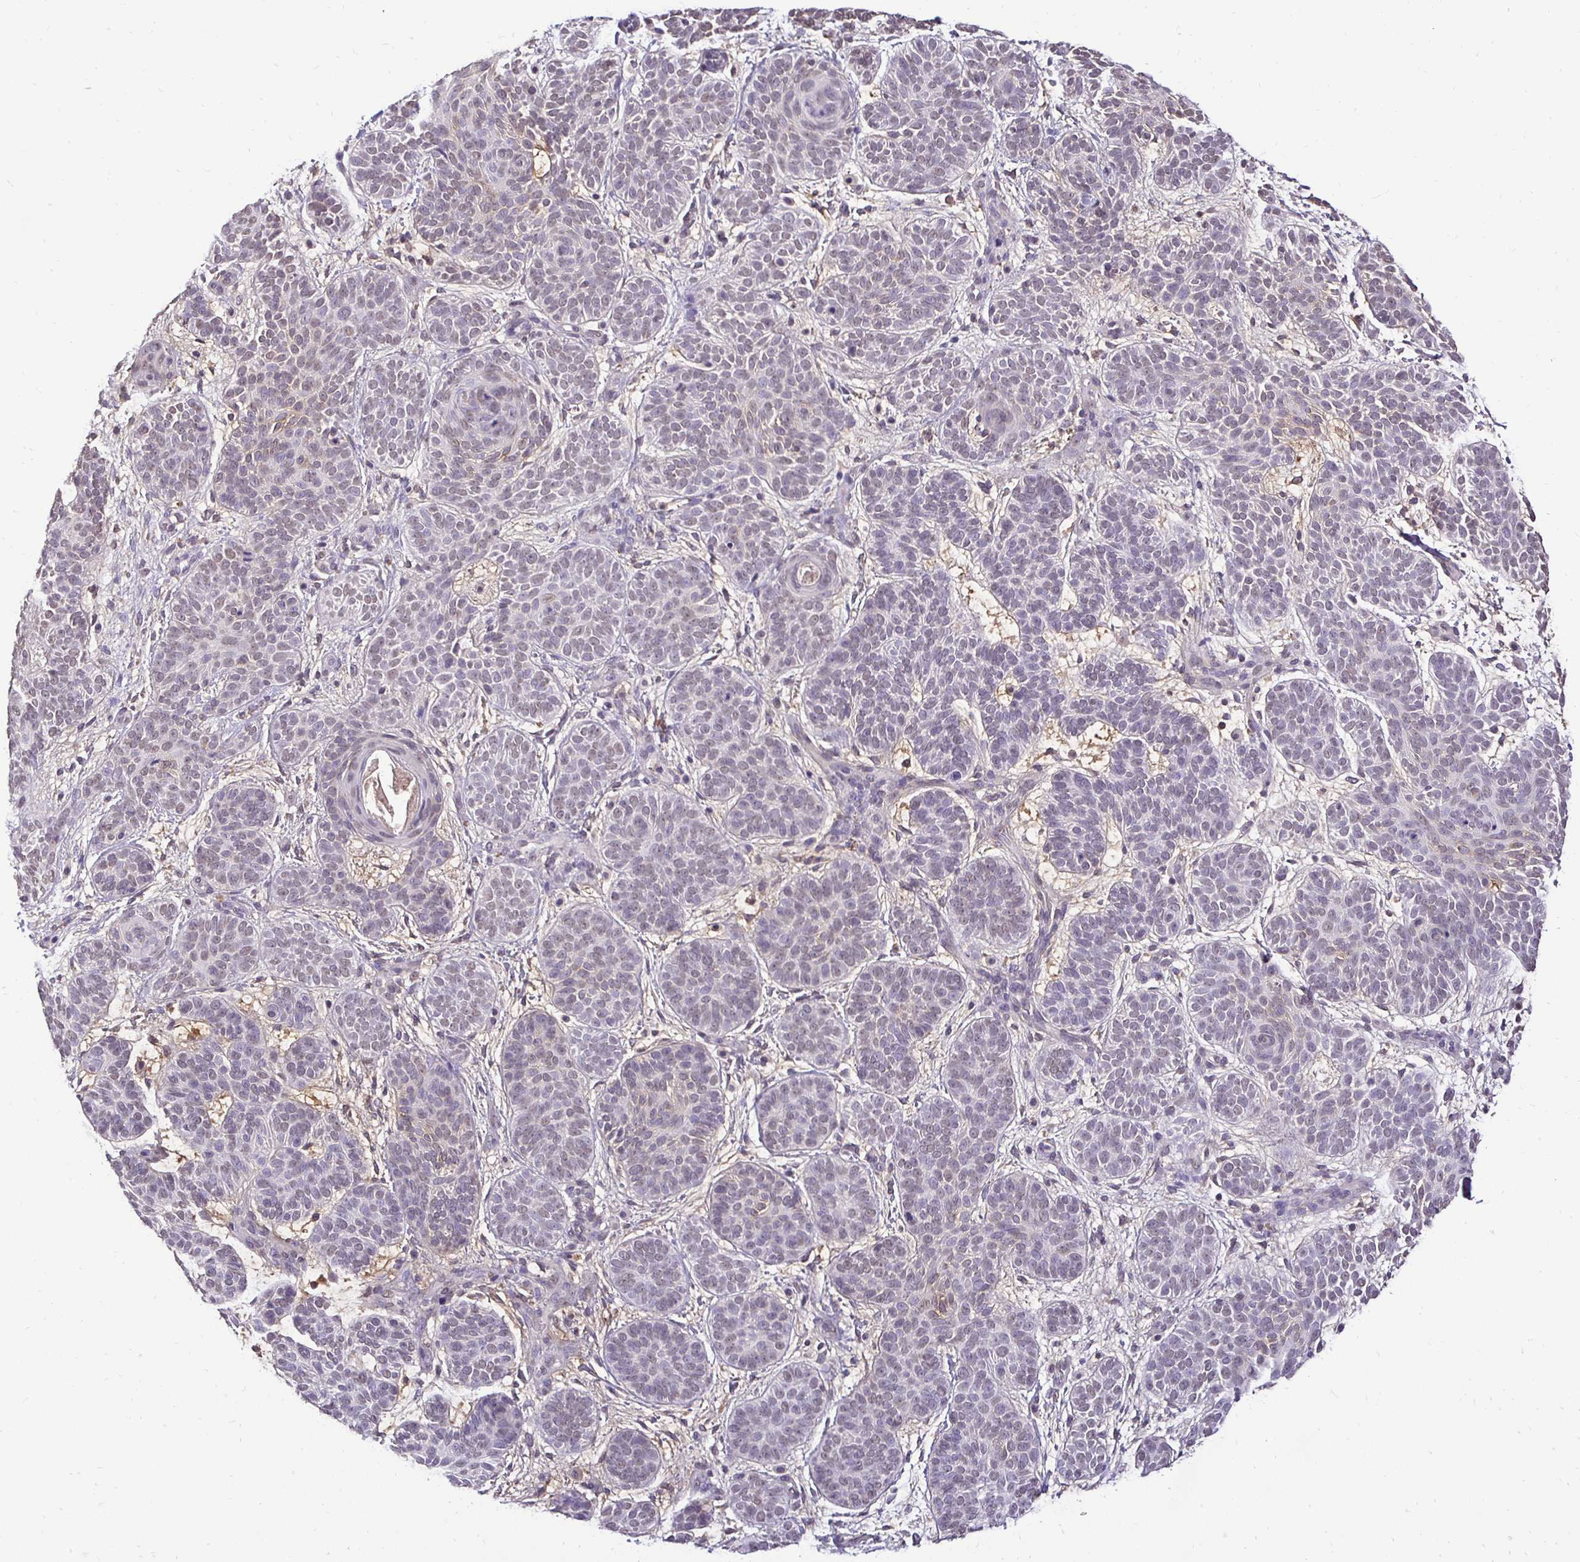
{"staining": {"intensity": "weak", "quantity": "<25%", "location": "nuclear"}, "tissue": "skin cancer", "cell_type": "Tumor cells", "image_type": "cancer", "snomed": [{"axis": "morphology", "description": "Basal cell carcinoma"}, {"axis": "topography", "description": "Skin"}], "caption": "Micrograph shows no significant protein expression in tumor cells of skin cancer (basal cell carcinoma). (DAB immunohistochemistry (IHC) visualized using brightfield microscopy, high magnification).", "gene": "RHEBL1", "patient": {"sex": "female", "age": 82}}